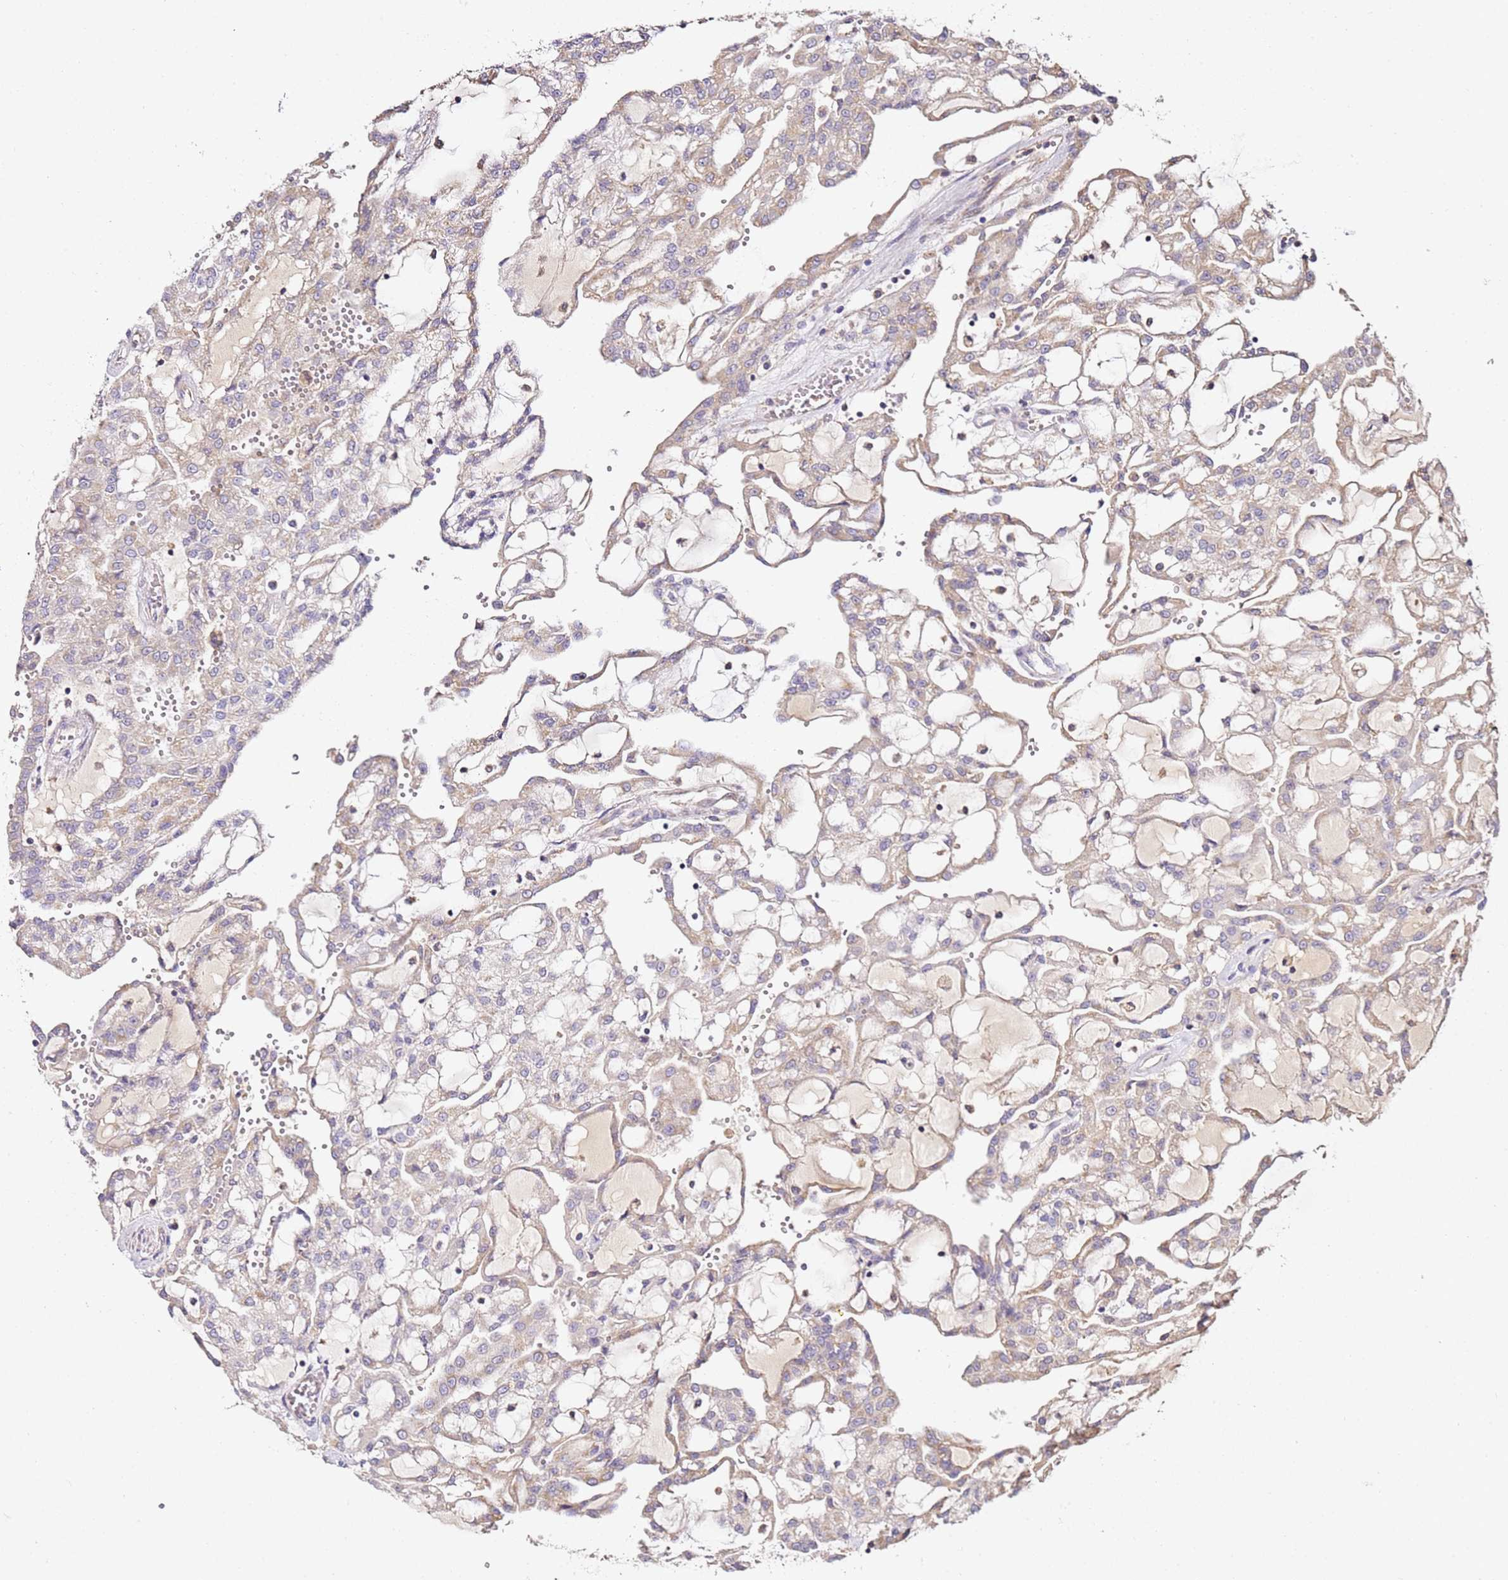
{"staining": {"intensity": "weak", "quantity": "<25%", "location": "cytoplasmic/membranous"}, "tissue": "renal cancer", "cell_type": "Tumor cells", "image_type": "cancer", "snomed": [{"axis": "morphology", "description": "Adenocarcinoma, NOS"}, {"axis": "topography", "description": "Kidney"}], "caption": "A high-resolution photomicrograph shows immunohistochemistry (IHC) staining of adenocarcinoma (renal), which shows no significant positivity in tumor cells.", "gene": "OR2B11", "patient": {"sex": "male", "age": 63}}